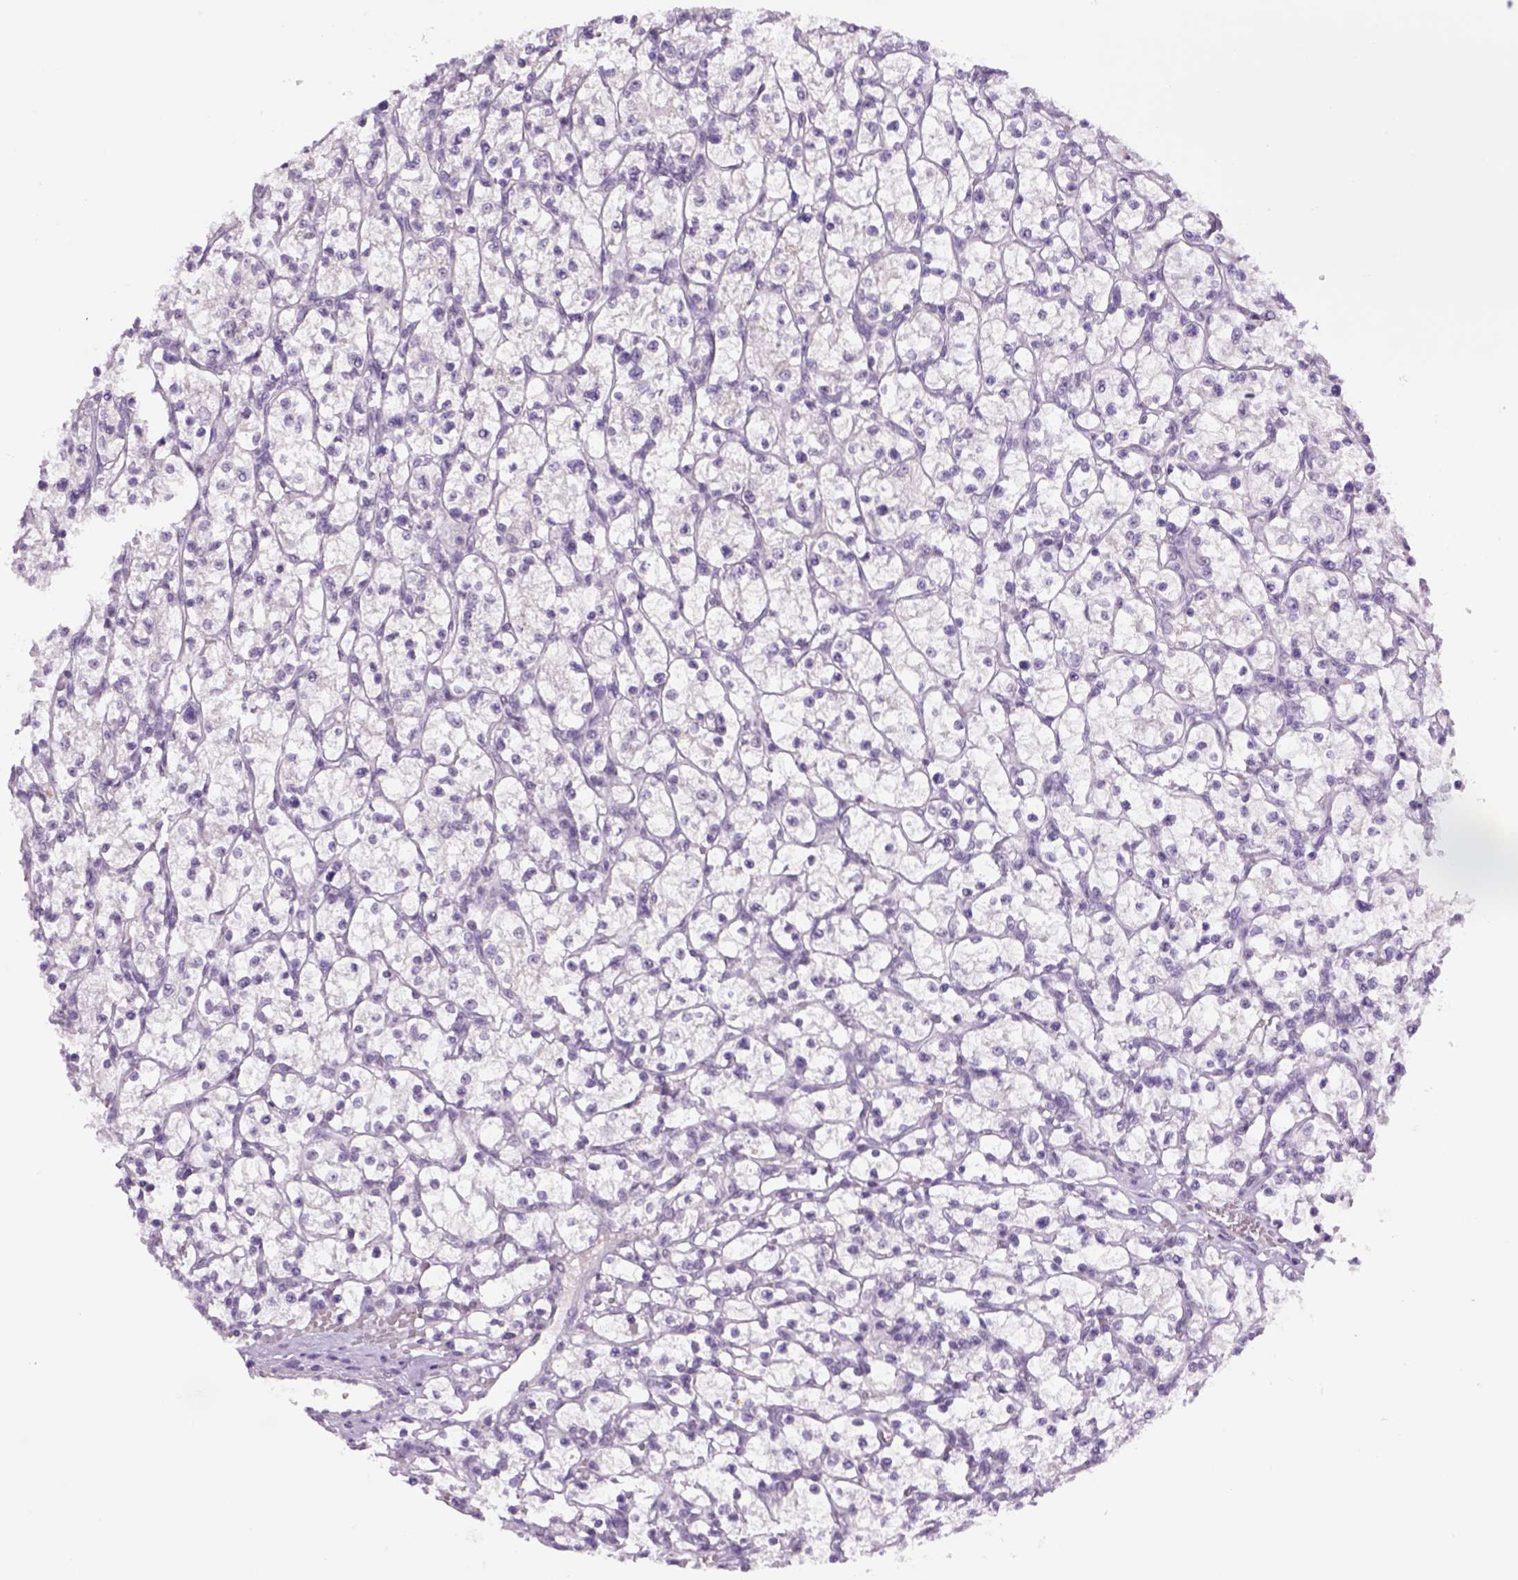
{"staining": {"intensity": "negative", "quantity": "none", "location": "none"}, "tissue": "renal cancer", "cell_type": "Tumor cells", "image_type": "cancer", "snomed": [{"axis": "morphology", "description": "Adenocarcinoma, NOS"}, {"axis": "topography", "description": "Kidney"}], "caption": "Tumor cells show no significant expression in renal adenocarcinoma.", "gene": "DBH", "patient": {"sex": "female", "age": 64}}